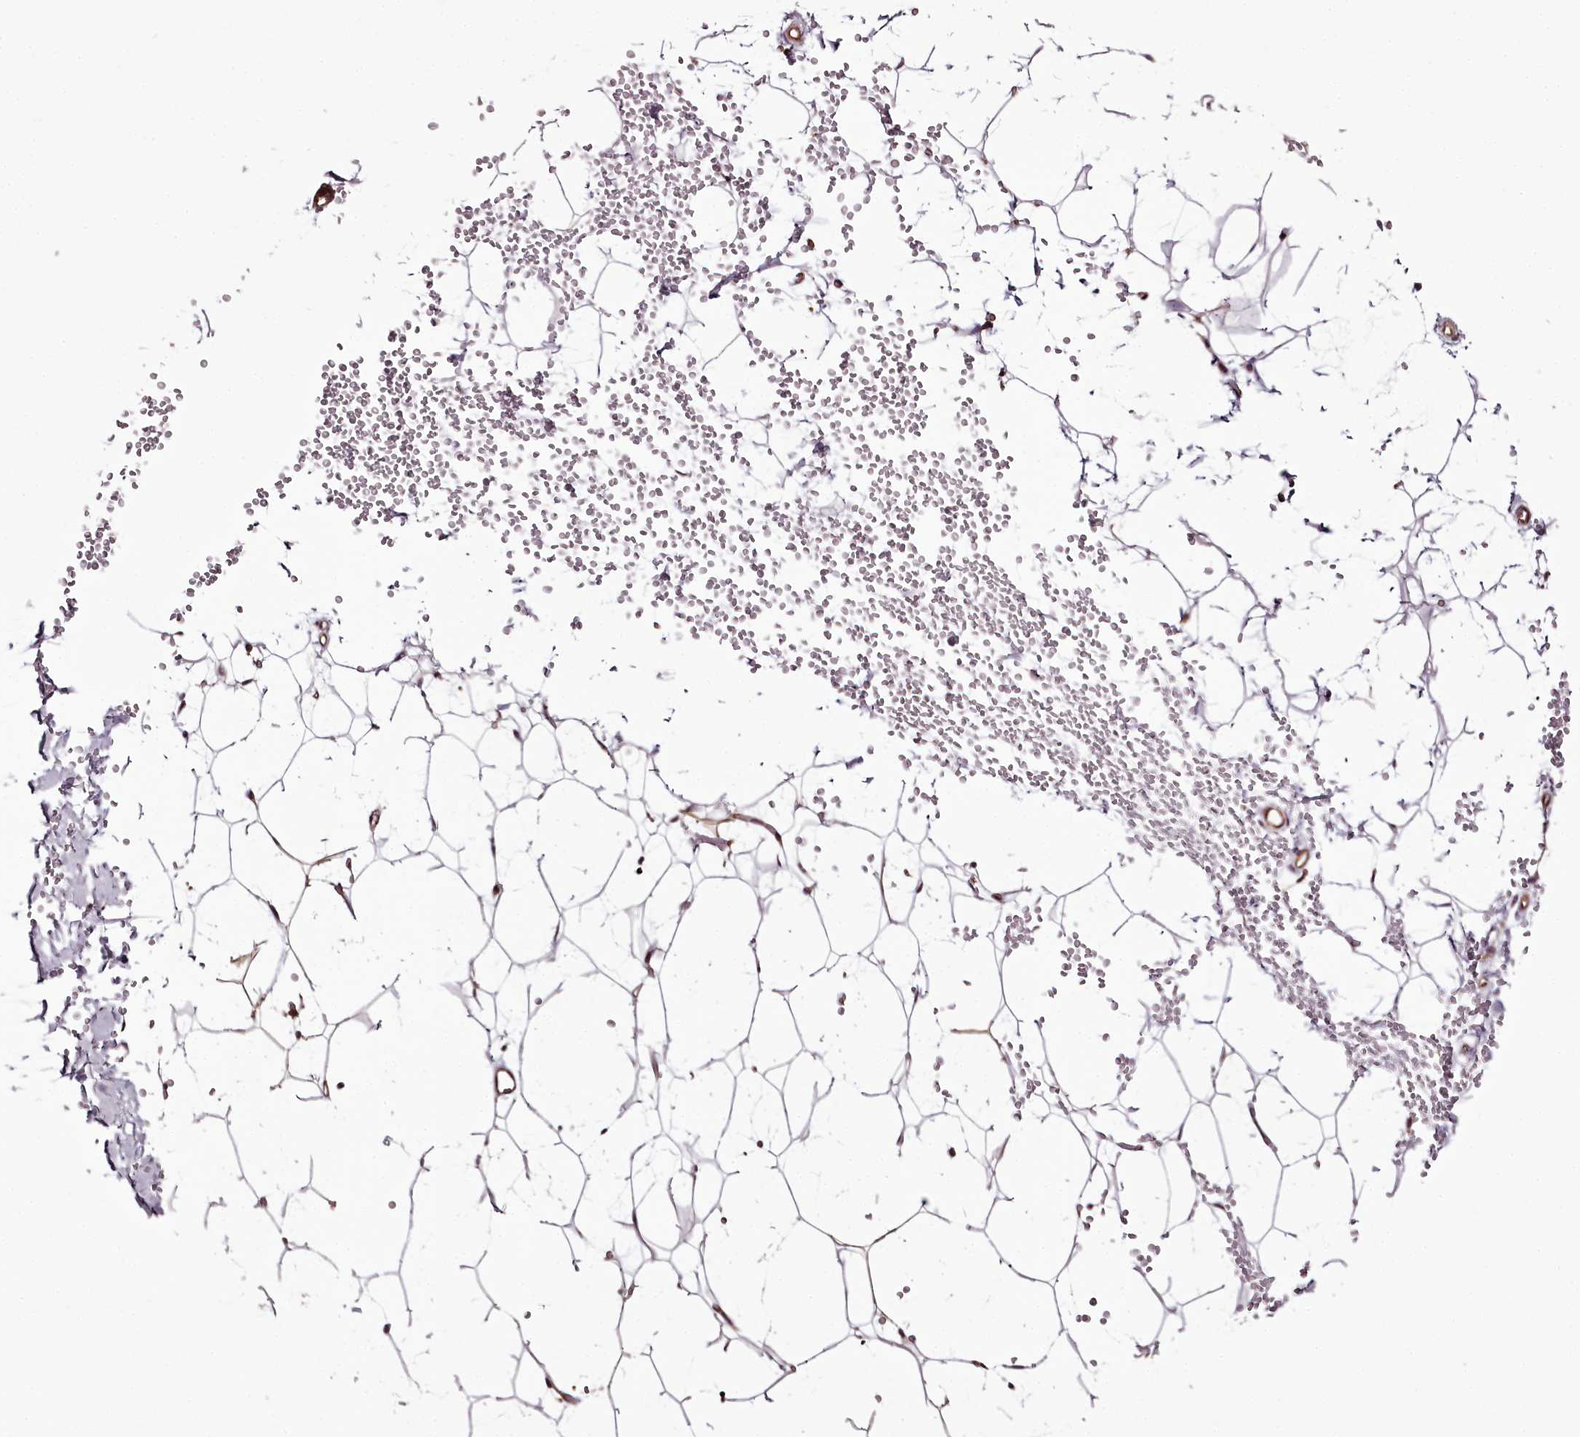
{"staining": {"intensity": "negative", "quantity": "none", "location": "none"}, "tissue": "adipose tissue", "cell_type": "Adipocytes", "image_type": "normal", "snomed": [{"axis": "morphology", "description": "Normal tissue, NOS"}, {"axis": "topography", "description": "Breast"}], "caption": "An immunohistochemistry micrograph of unremarkable adipose tissue is shown. There is no staining in adipocytes of adipose tissue. (Brightfield microscopy of DAB (3,3'-diaminobenzidine) immunohistochemistry (IHC) at high magnification).", "gene": "TARS1", "patient": {"sex": "female", "age": 23}}